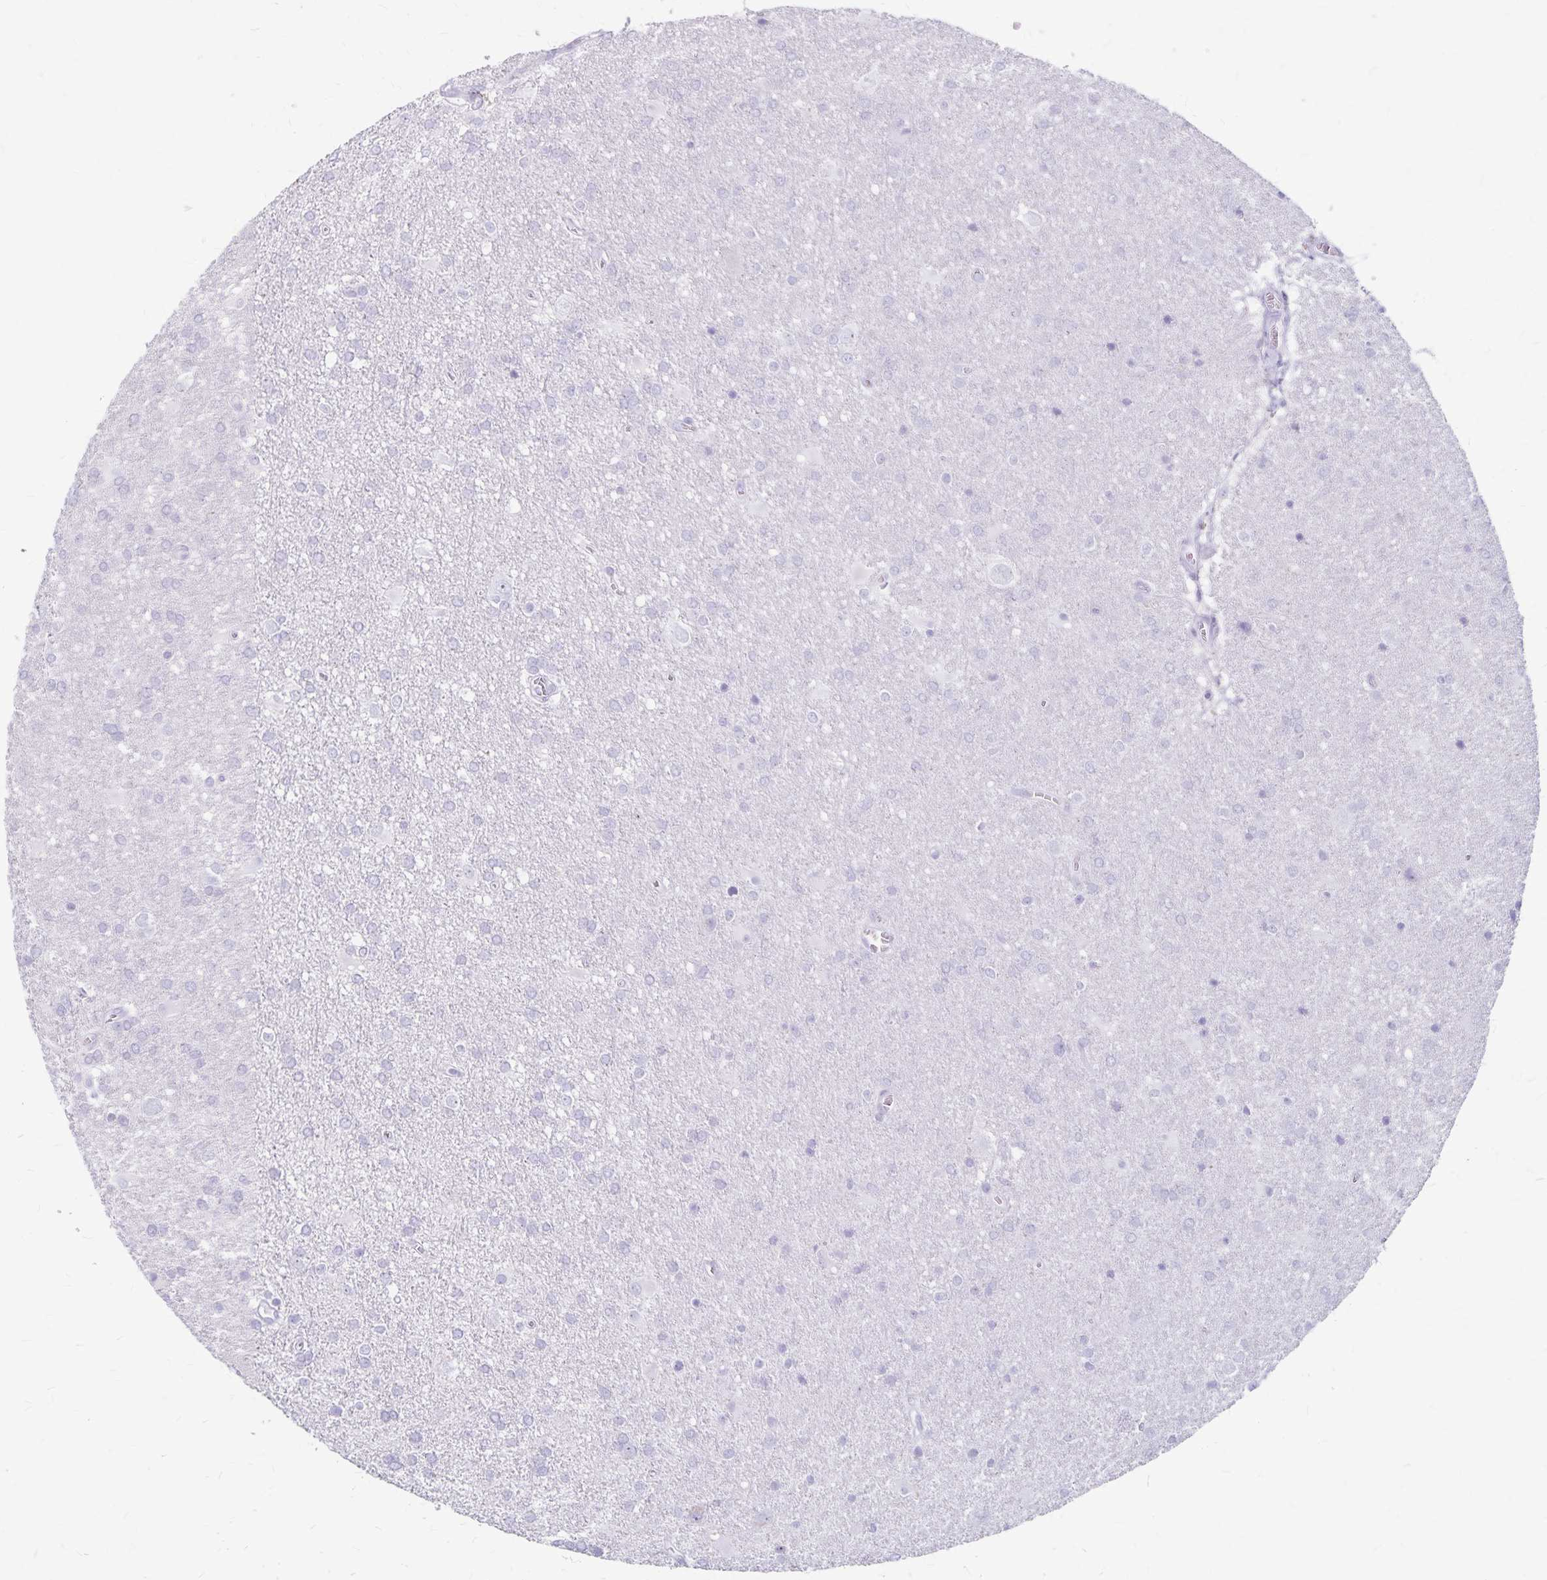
{"staining": {"intensity": "negative", "quantity": "none", "location": "none"}, "tissue": "glioma", "cell_type": "Tumor cells", "image_type": "cancer", "snomed": [{"axis": "morphology", "description": "Glioma, malignant, Low grade"}, {"axis": "topography", "description": "Brain"}], "caption": "IHC photomicrograph of neoplastic tissue: glioma stained with DAB (3,3'-diaminobenzidine) reveals no significant protein expression in tumor cells.", "gene": "GPBAR1", "patient": {"sex": "male", "age": 66}}